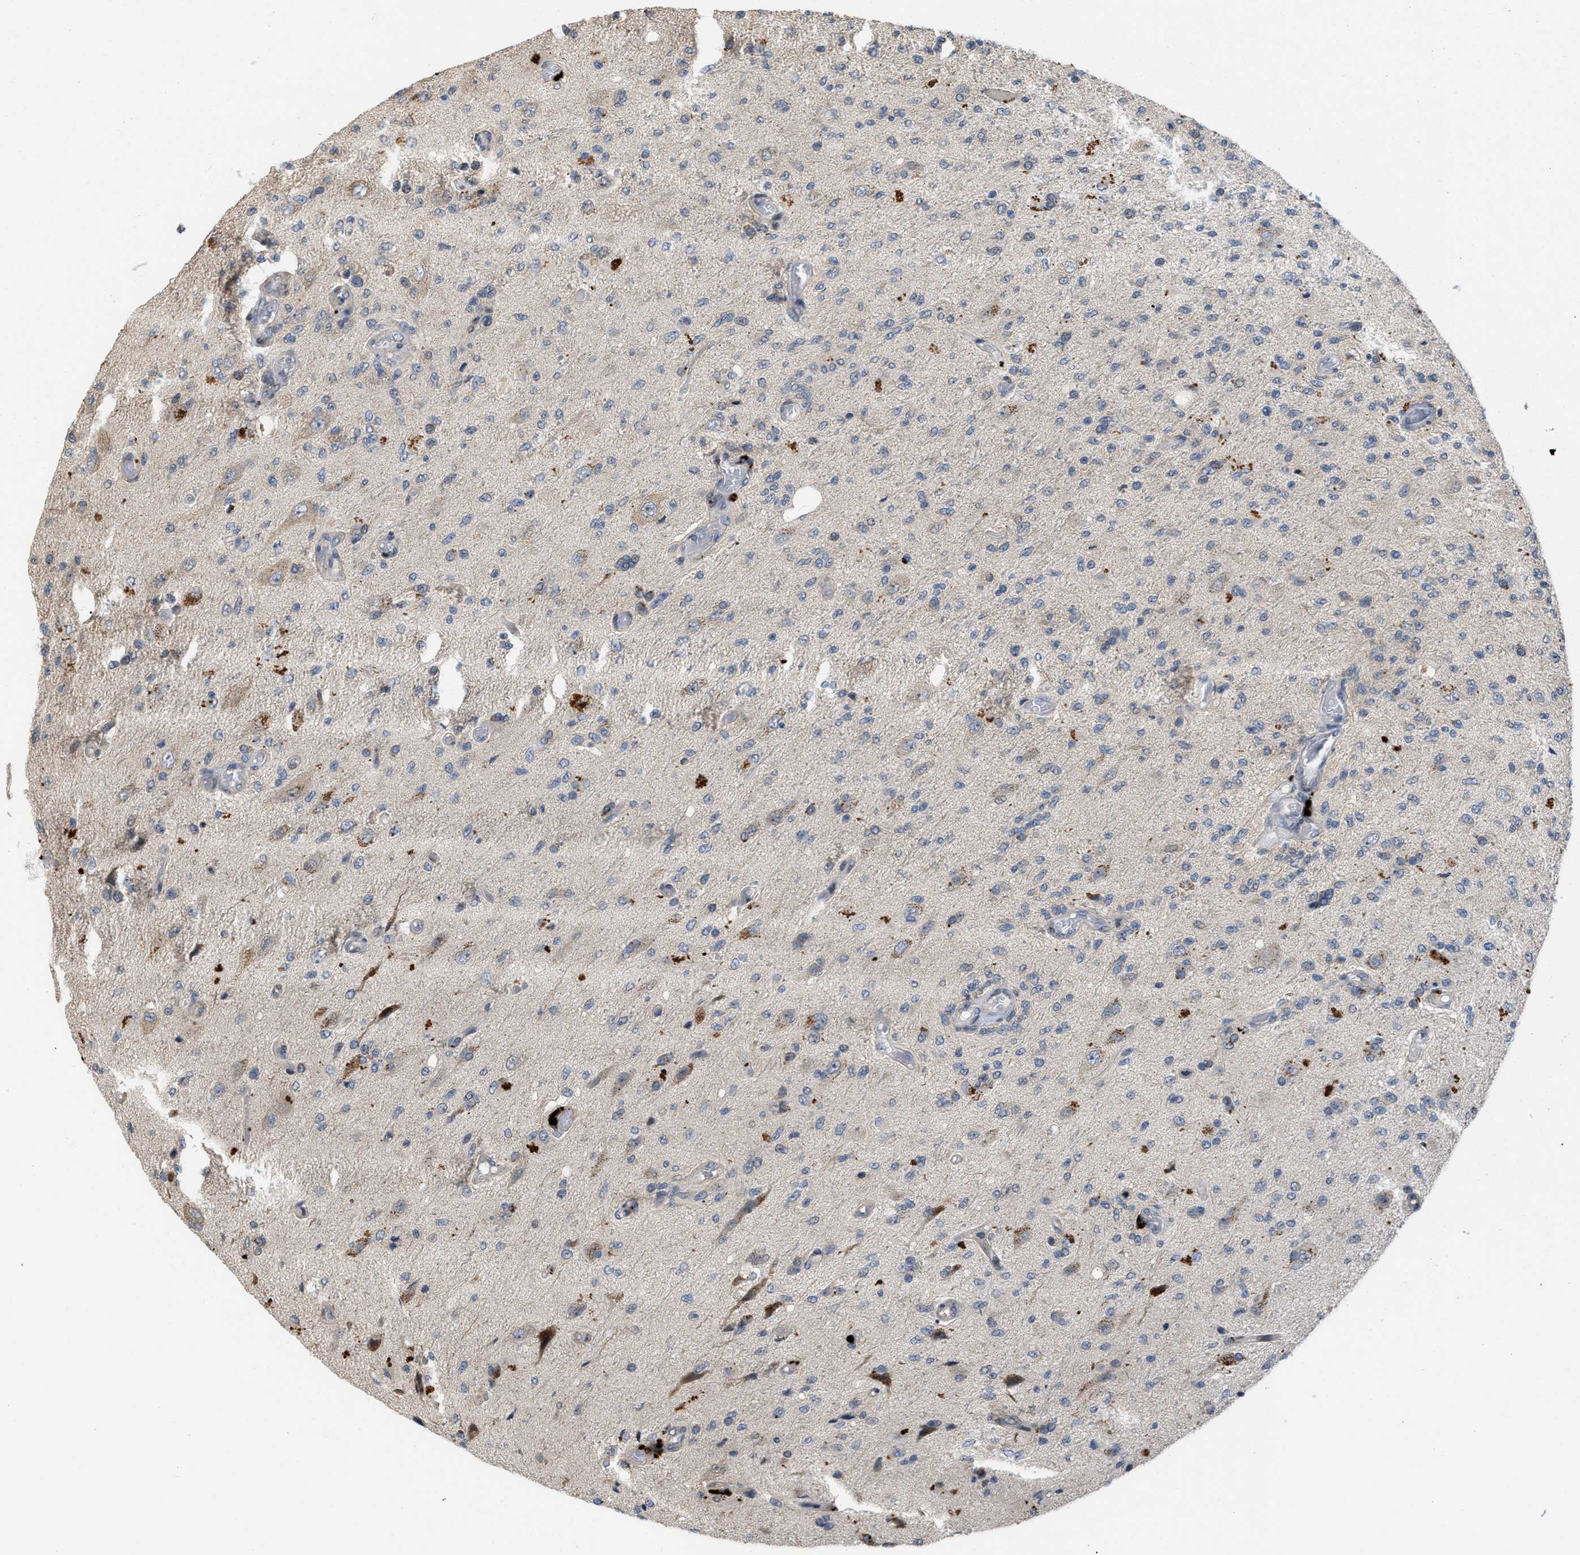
{"staining": {"intensity": "negative", "quantity": "none", "location": "none"}, "tissue": "glioma", "cell_type": "Tumor cells", "image_type": "cancer", "snomed": [{"axis": "morphology", "description": "Normal tissue, NOS"}, {"axis": "morphology", "description": "Glioma, malignant, High grade"}, {"axis": "topography", "description": "Cerebral cortex"}], "caption": "Protein analysis of glioma exhibits no significant expression in tumor cells.", "gene": "CSNK1A1", "patient": {"sex": "male", "age": 77}}